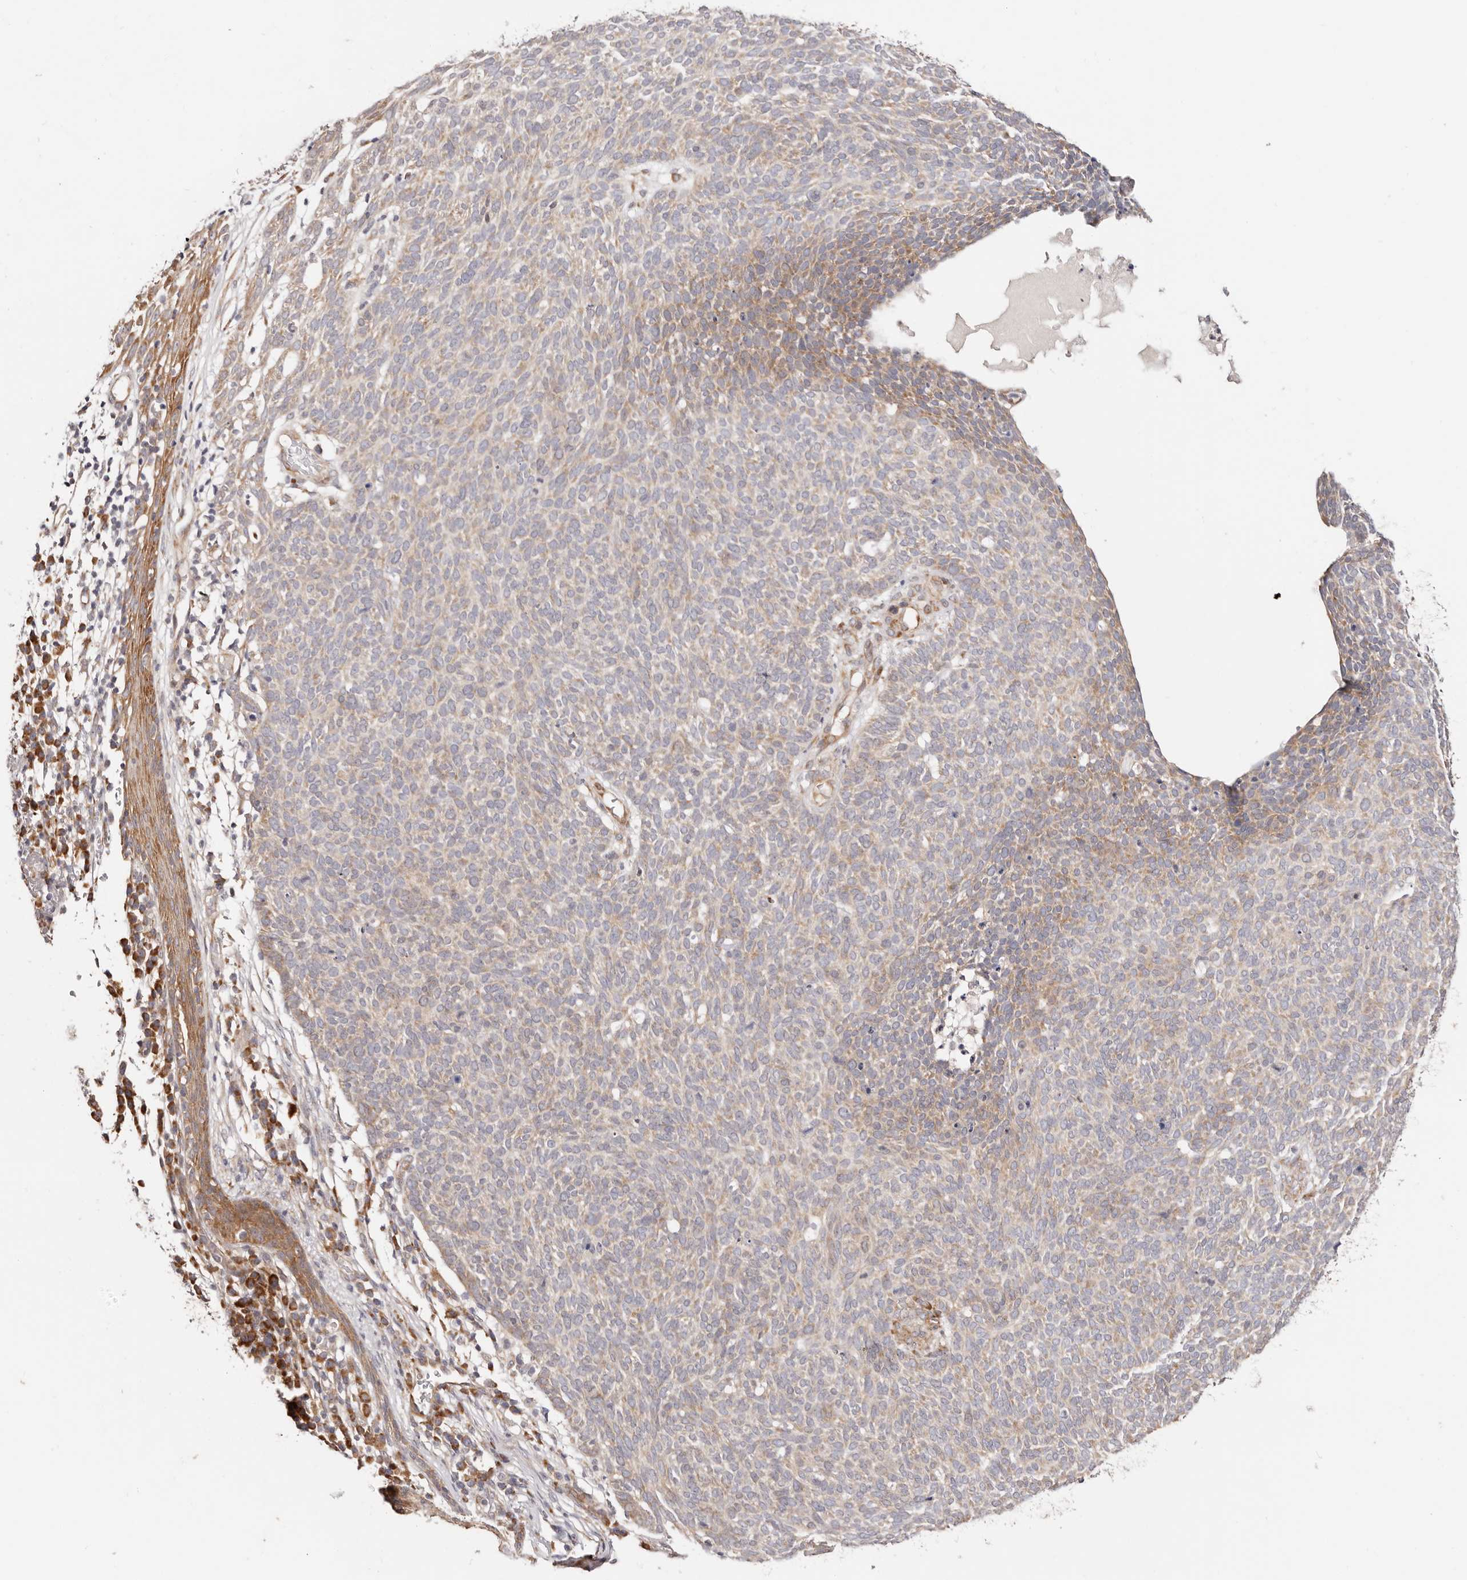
{"staining": {"intensity": "weak", "quantity": "25%-75%", "location": "cytoplasmic/membranous"}, "tissue": "skin cancer", "cell_type": "Tumor cells", "image_type": "cancer", "snomed": [{"axis": "morphology", "description": "Squamous cell carcinoma, NOS"}, {"axis": "topography", "description": "Skin"}], "caption": "High-magnification brightfield microscopy of skin cancer (squamous cell carcinoma) stained with DAB (brown) and counterstained with hematoxylin (blue). tumor cells exhibit weak cytoplasmic/membranous staining is seen in approximately25%-75% of cells.", "gene": "BCL2L15", "patient": {"sex": "female", "age": 90}}